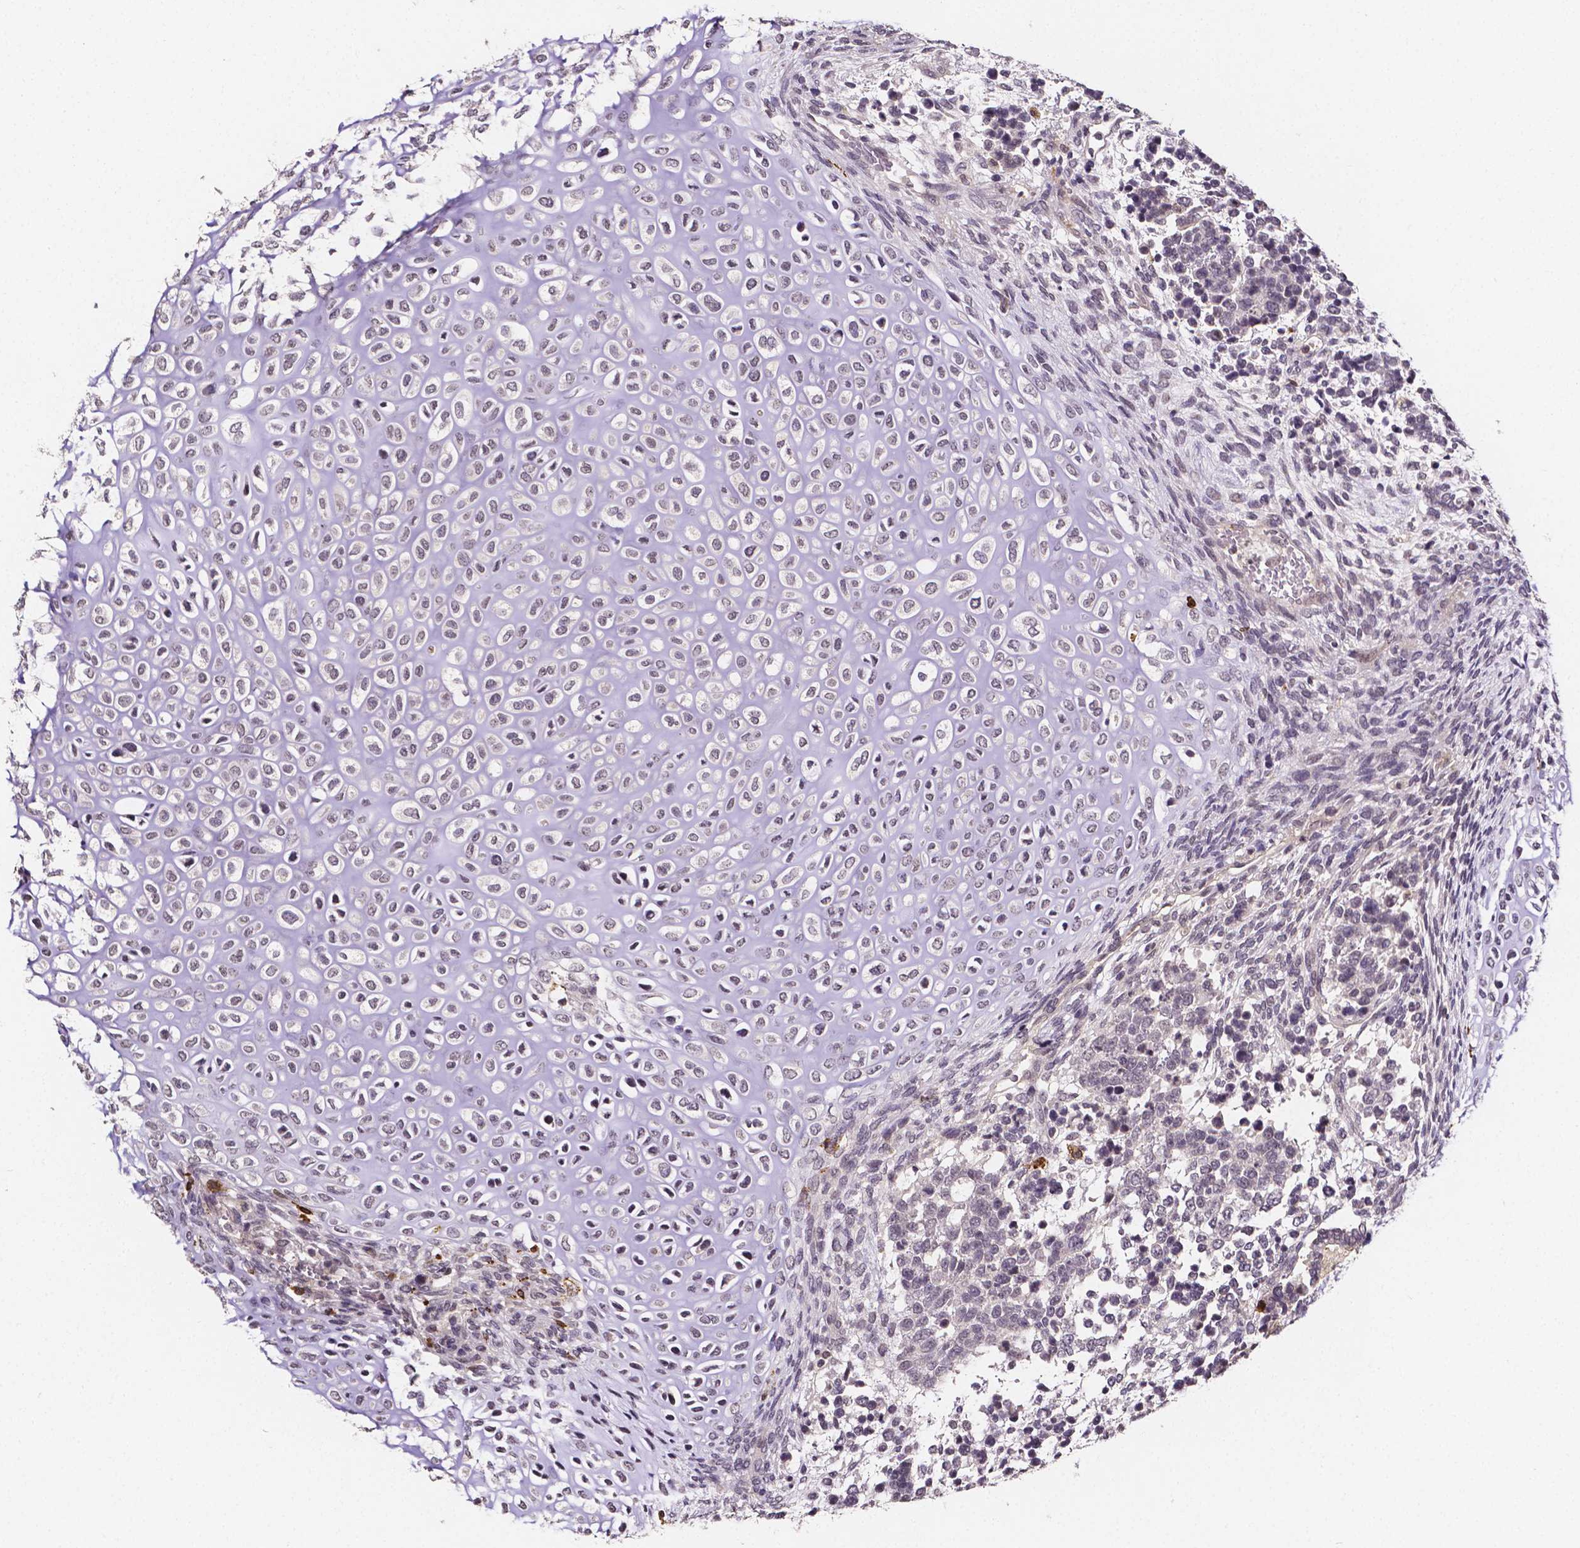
{"staining": {"intensity": "moderate", "quantity": "<25%", "location": "cytoplasmic/membranous"}, "tissue": "testis cancer", "cell_type": "Tumor cells", "image_type": "cancer", "snomed": [{"axis": "morphology", "description": "Carcinoma, Embryonal, NOS"}, {"axis": "topography", "description": "Testis"}], "caption": "IHC image of neoplastic tissue: human testis cancer (embryonal carcinoma) stained using immunohistochemistry reveals low levels of moderate protein expression localized specifically in the cytoplasmic/membranous of tumor cells, appearing as a cytoplasmic/membranous brown color.", "gene": "NRGN", "patient": {"sex": "male", "age": 23}}